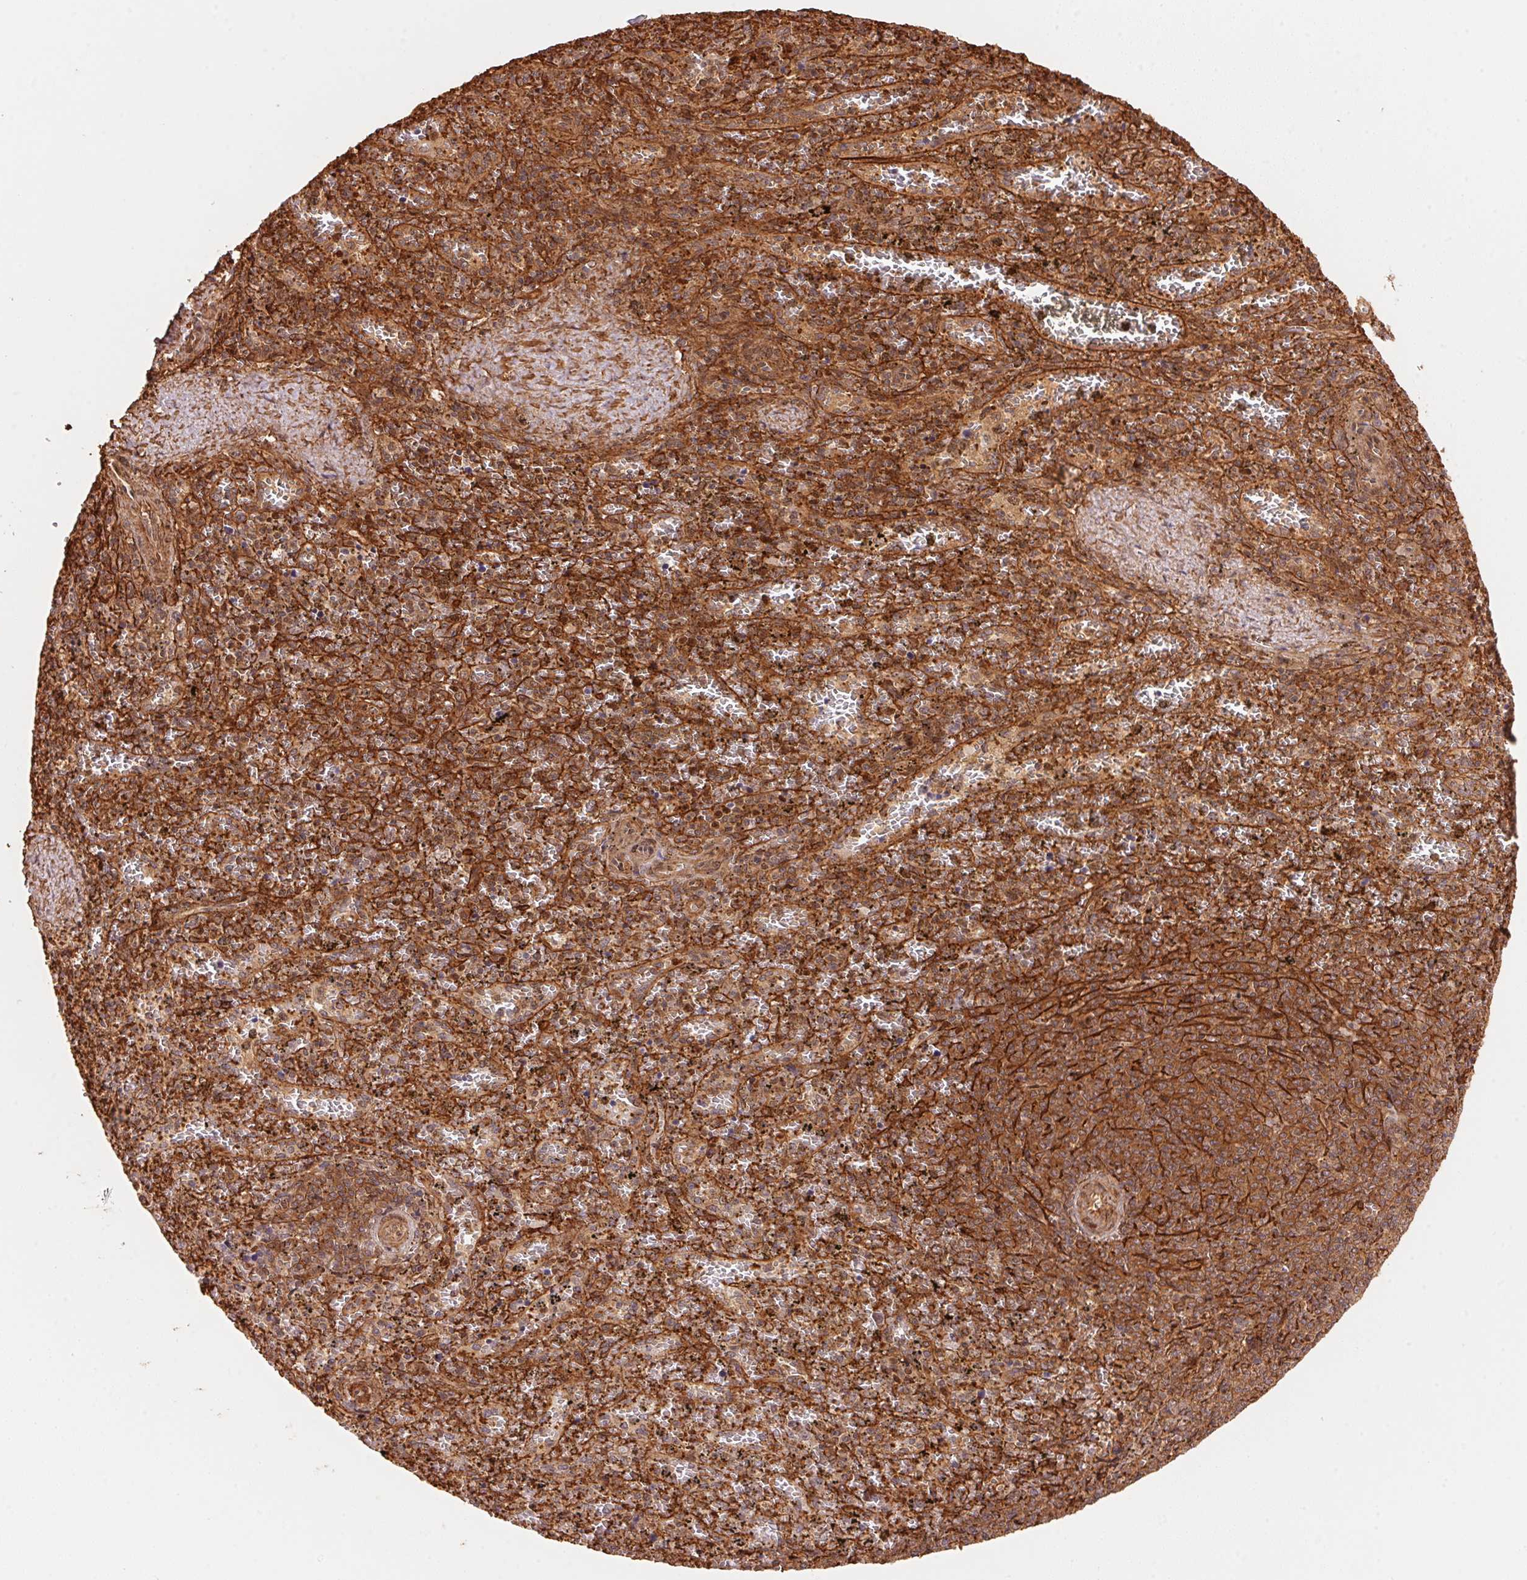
{"staining": {"intensity": "strong", "quantity": "25%-75%", "location": "cytoplasmic/membranous,nuclear"}, "tissue": "spleen", "cell_type": "Cells in red pulp", "image_type": "normal", "snomed": [{"axis": "morphology", "description": "Normal tissue, NOS"}, {"axis": "topography", "description": "Spleen"}], "caption": "Benign spleen demonstrates strong cytoplasmic/membranous,nuclear staining in about 25%-75% of cells in red pulp, visualized by immunohistochemistry. Ihc stains the protein of interest in brown and the nuclei are stained blue.", "gene": "TNIP2", "patient": {"sex": "female", "age": 50}}